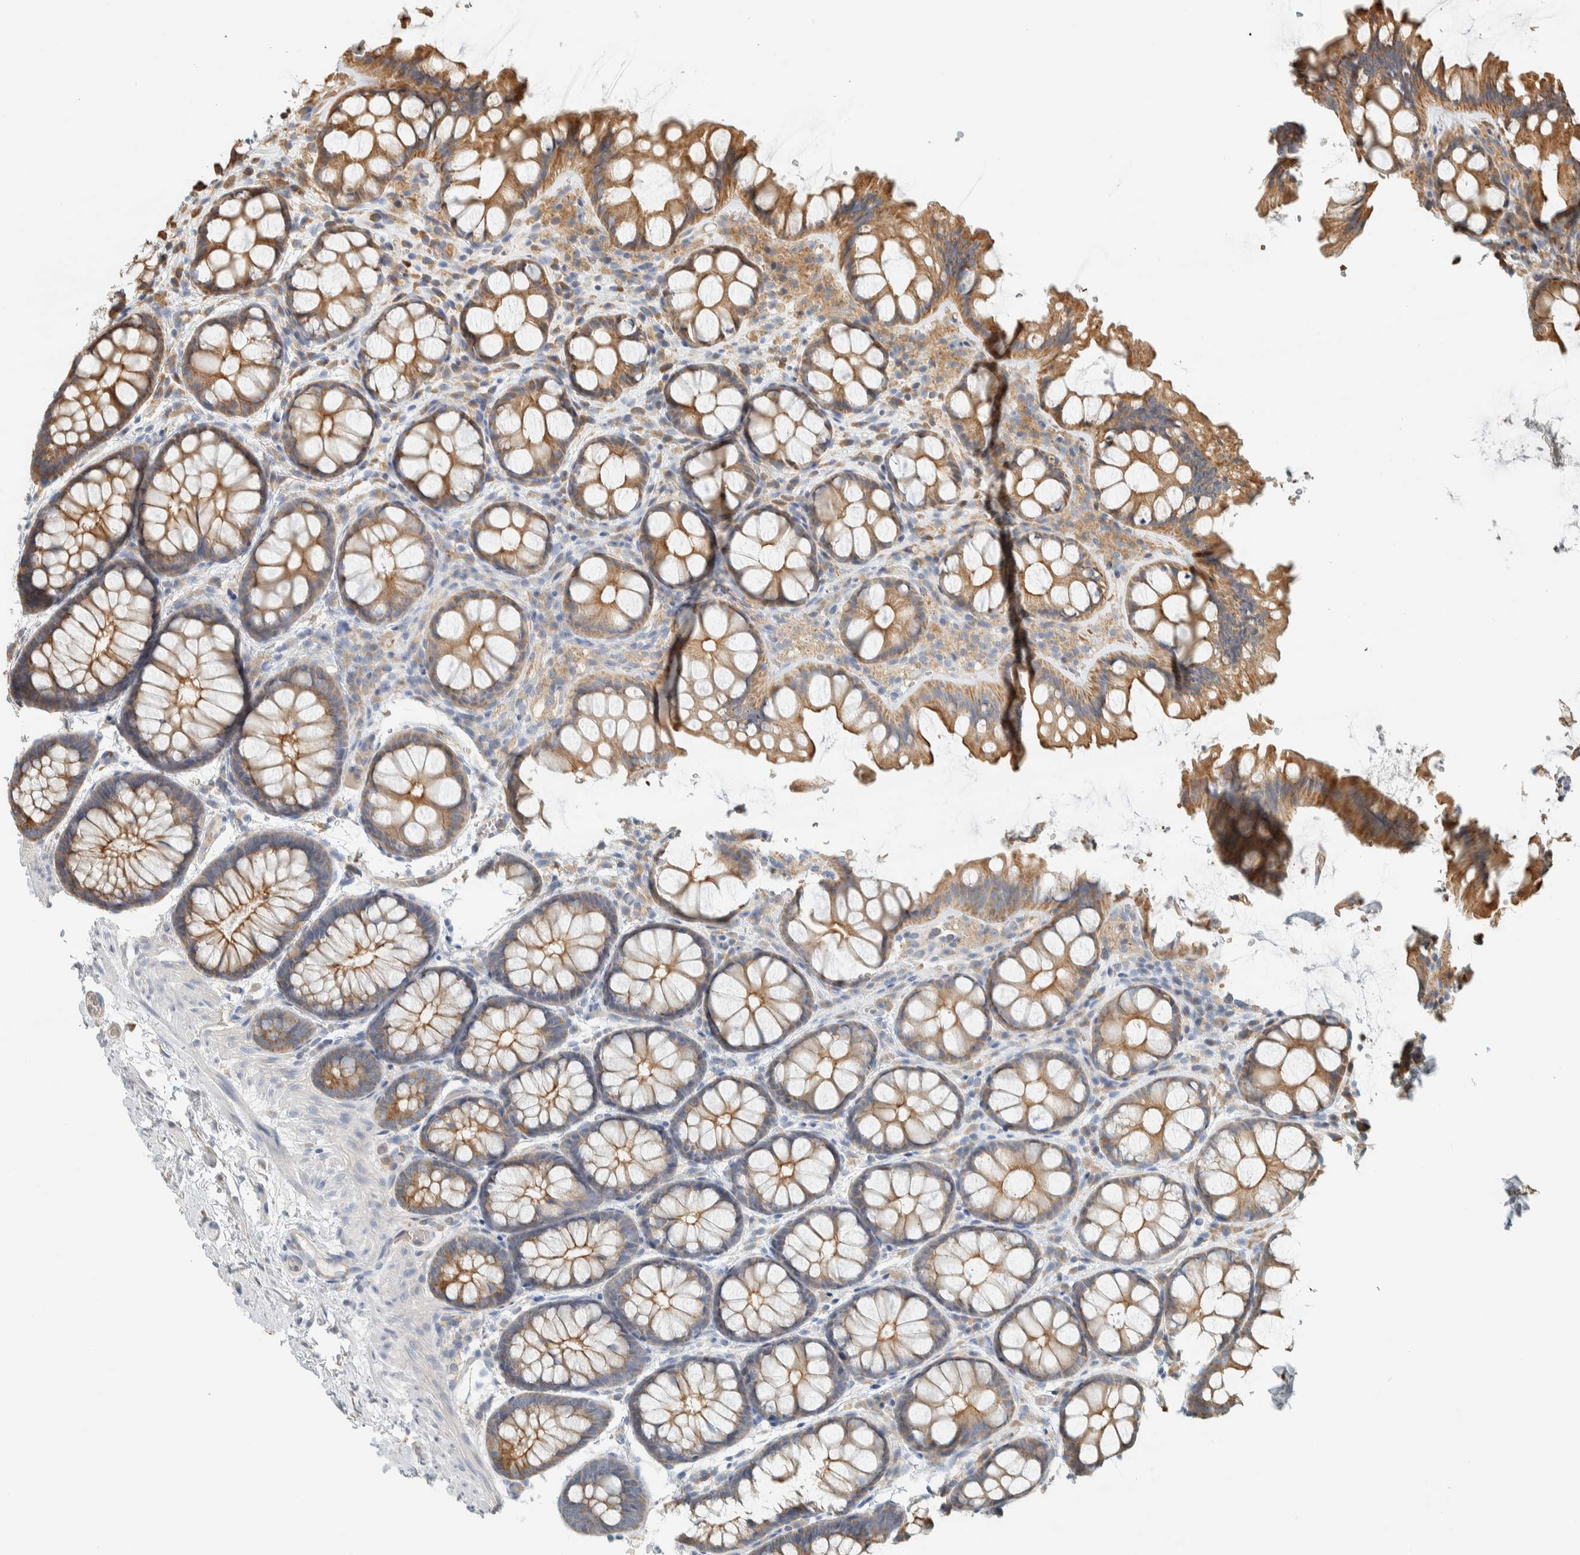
{"staining": {"intensity": "moderate", "quantity": "25%-75%", "location": "cytoplasmic/membranous"}, "tissue": "colon", "cell_type": "Endothelial cells", "image_type": "normal", "snomed": [{"axis": "morphology", "description": "Normal tissue, NOS"}, {"axis": "topography", "description": "Colon"}], "caption": "Colon stained for a protein (brown) displays moderate cytoplasmic/membranous positive positivity in approximately 25%-75% of endothelial cells.", "gene": "RAB11FIP1", "patient": {"sex": "male", "age": 47}}